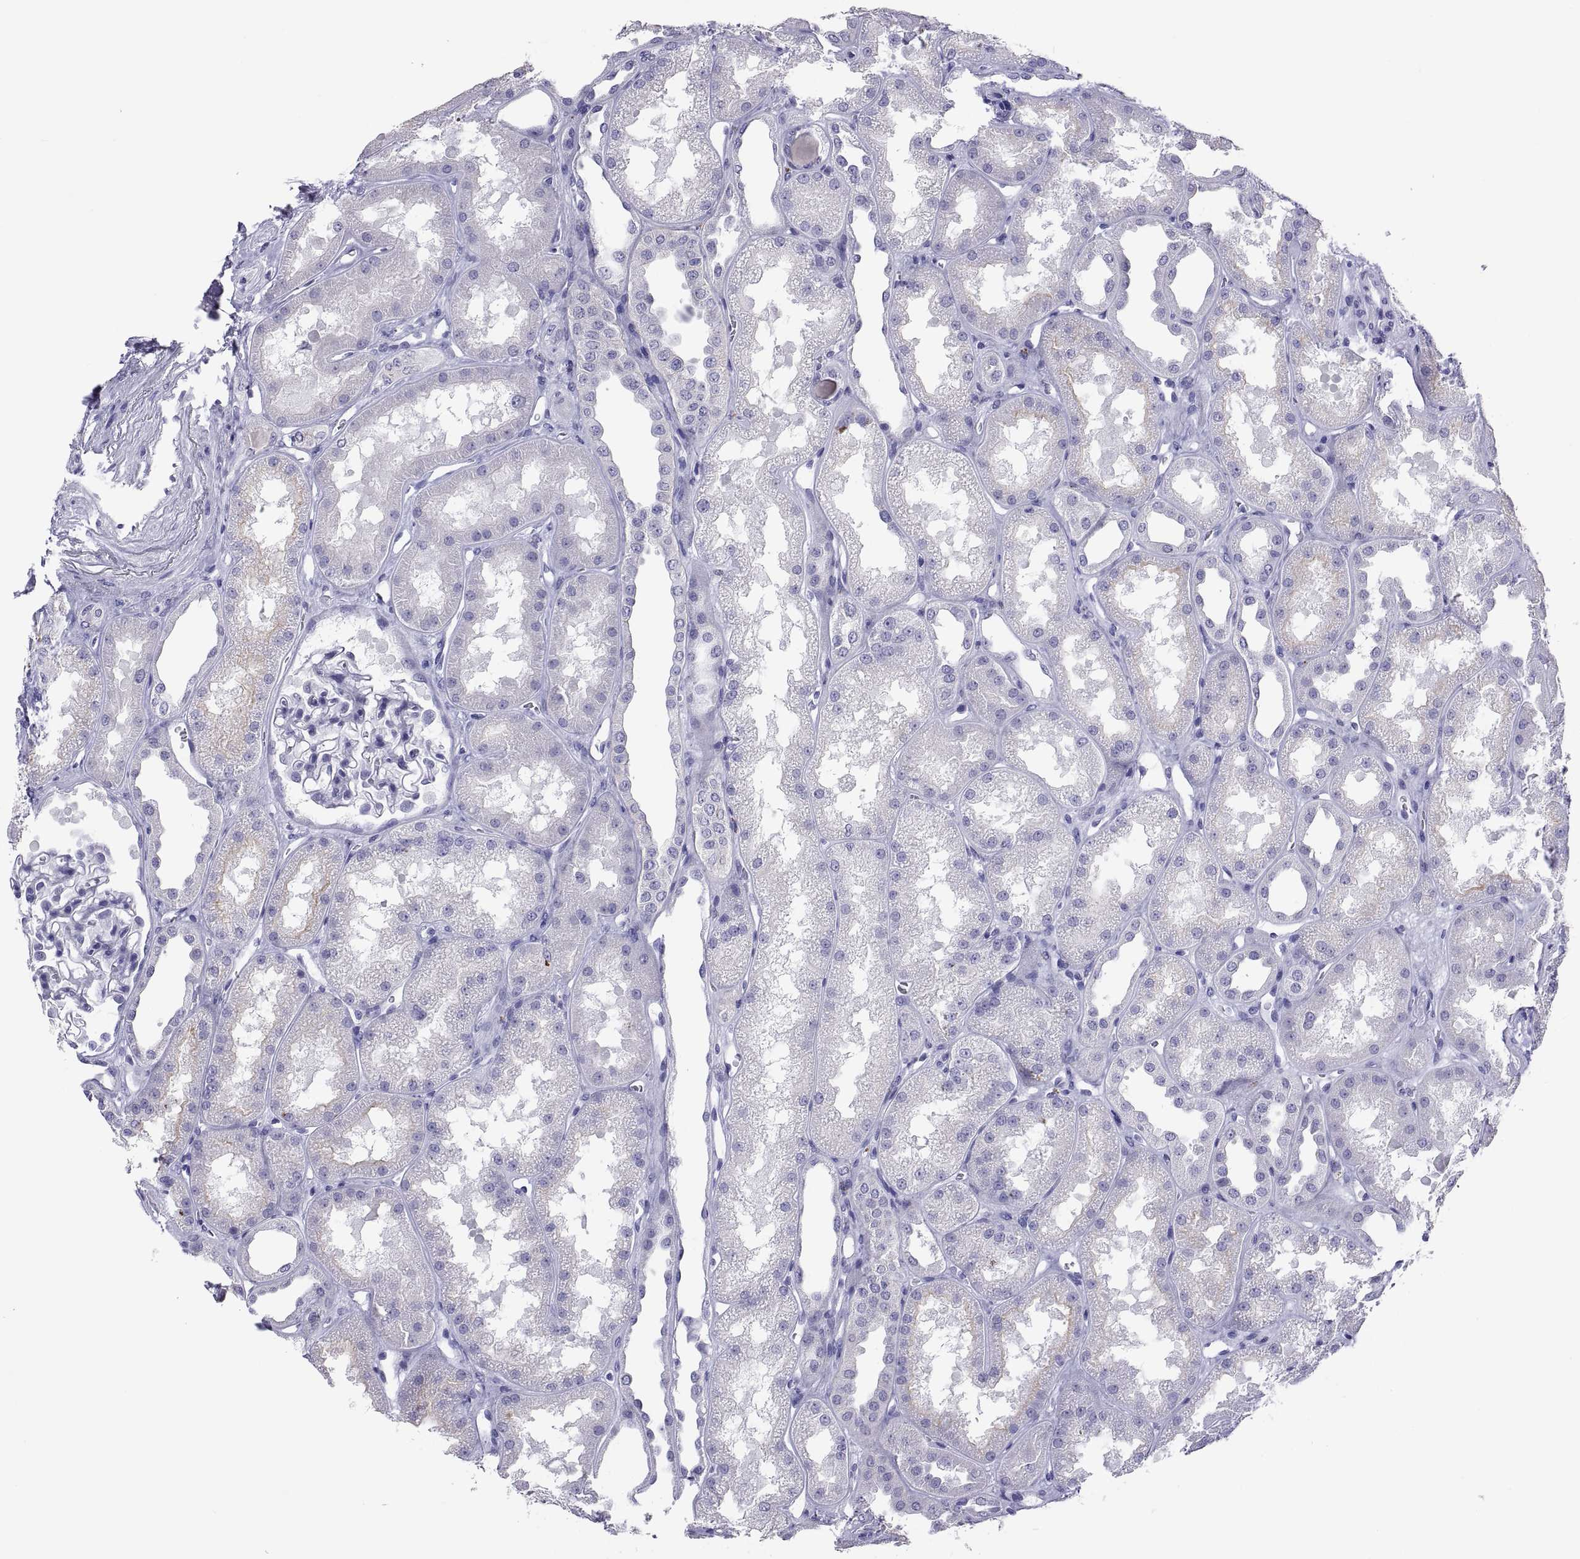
{"staining": {"intensity": "negative", "quantity": "none", "location": "none"}, "tissue": "kidney", "cell_type": "Cells in glomeruli", "image_type": "normal", "snomed": [{"axis": "morphology", "description": "Normal tissue, NOS"}, {"axis": "topography", "description": "Kidney"}], "caption": "Cells in glomeruli show no significant expression in normal kidney.", "gene": "QRICH2", "patient": {"sex": "male", "age": 61}}